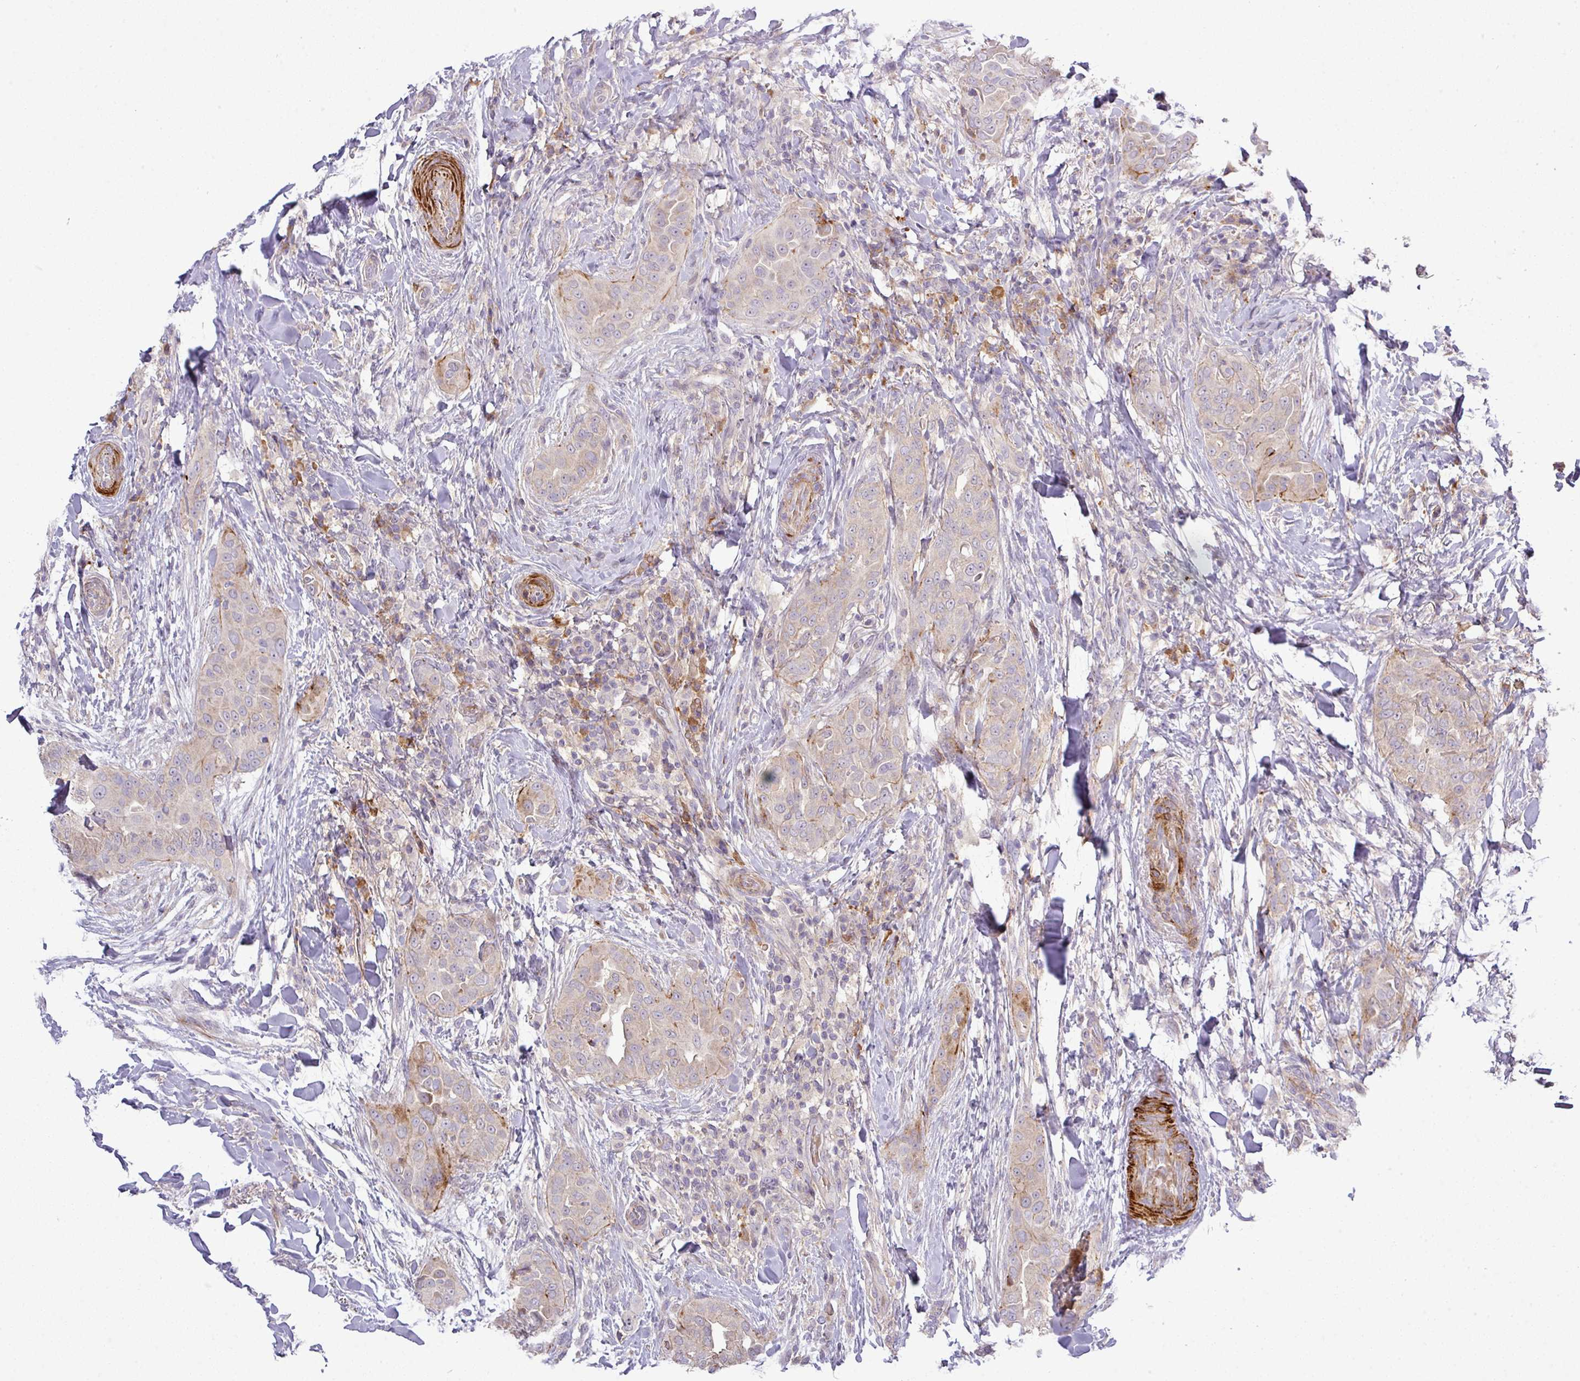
{"staining": {"intensity": "weak", "quantity": "<25%", "location": "cytoplasmic/membranous"}, "tissue": "thyroid cancer", "cell_type": "Tumor cells", "image_type": "cancer", "snomed": [{"axis": "morphology", "description": "Papillary adenocarcinoma, NOS"}, {"axis": "topography", "description": "Thyroid gland"}], "caption": "This image is of thyroid cancer stained with immunohistochemistry (IHC) to label a protein in brown with the nuclei are counter-stained blue. There is no expression in tumor cells.", "gene": "TPRA1", "patient": {"sex": "male", "age": 61}}